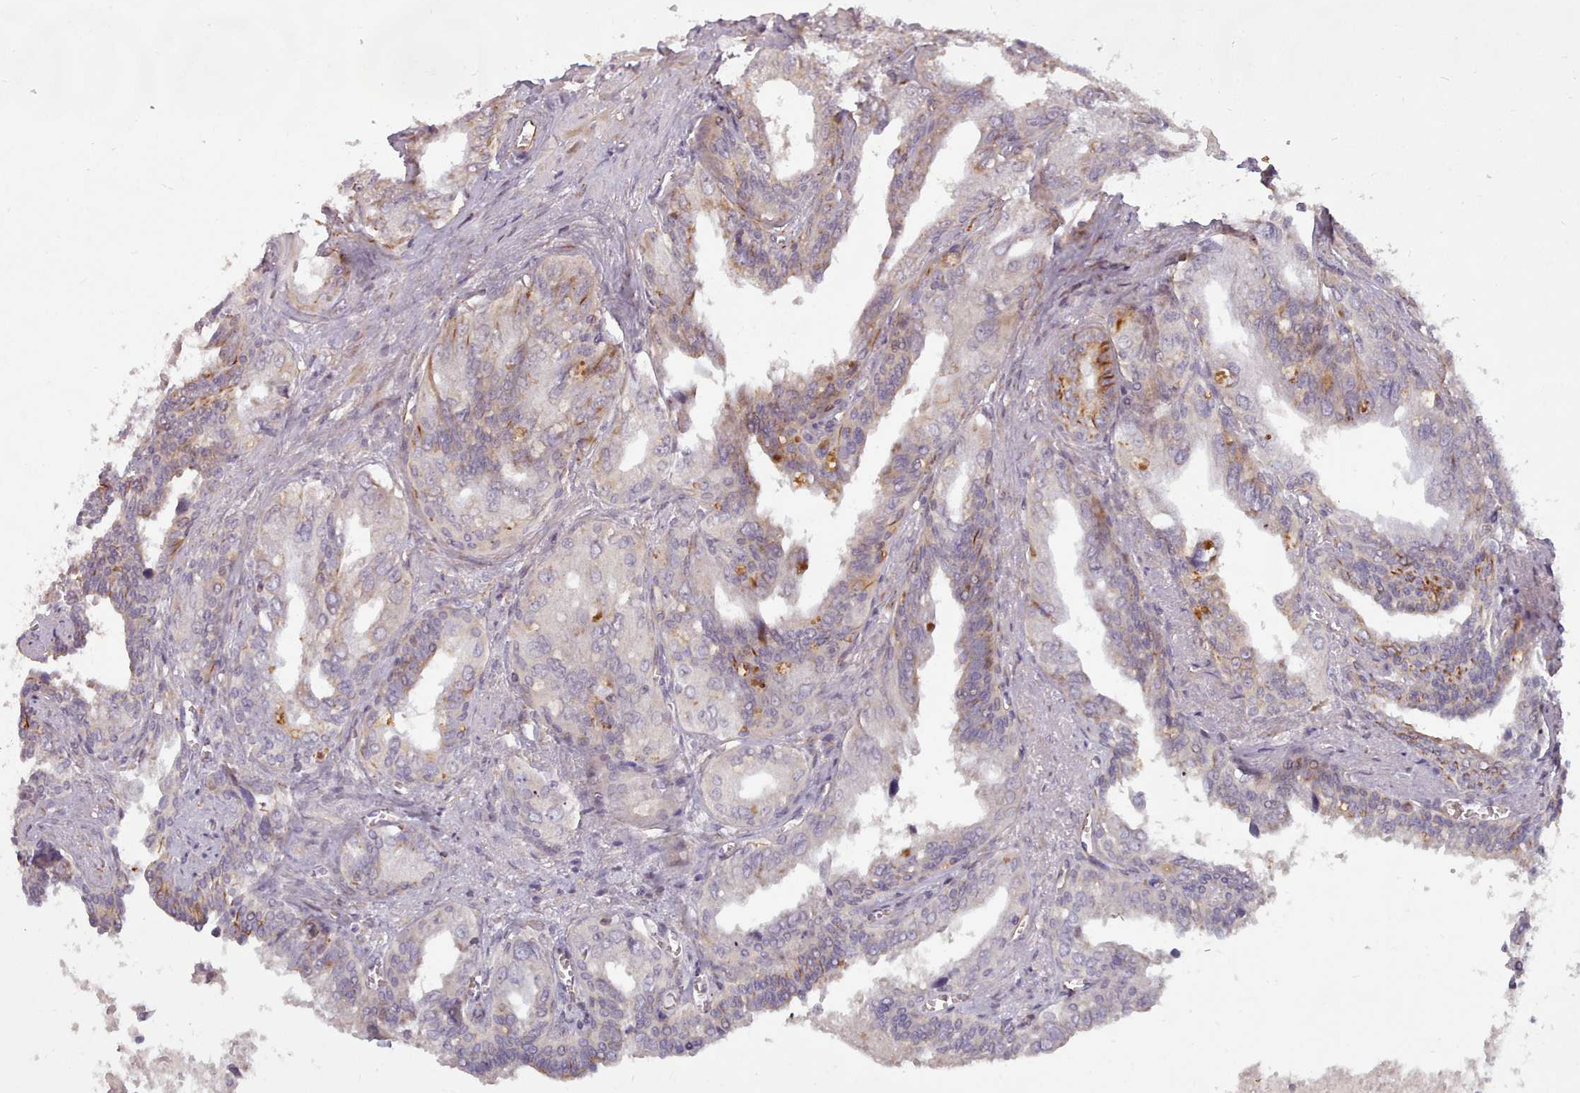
{"staining": {"intensity": "strong", "quantity": "<25%", "location": "cytoplasmic/membranous"}, "tissue": "seminal vesicle", "cell_type": "Glandular cells", "image_type": "normal", "snomed": [{"axis": "morphology", "description": "Normal tissue, NOS"}, {"axis": "topography", "description": "Seminal veicle"}], "caption": "A micrograph of seminal vesicle stained for a protein exhibits strong cytoplasmic/membranous brown staining in glandular cells. The protein of interest is stained brown, and the nuclei are stained in blue (DAB IHC with brightfield microscopy, high magnification).", "gene": "GBGT1", "patient": {"sex": "male", "age": 67}}